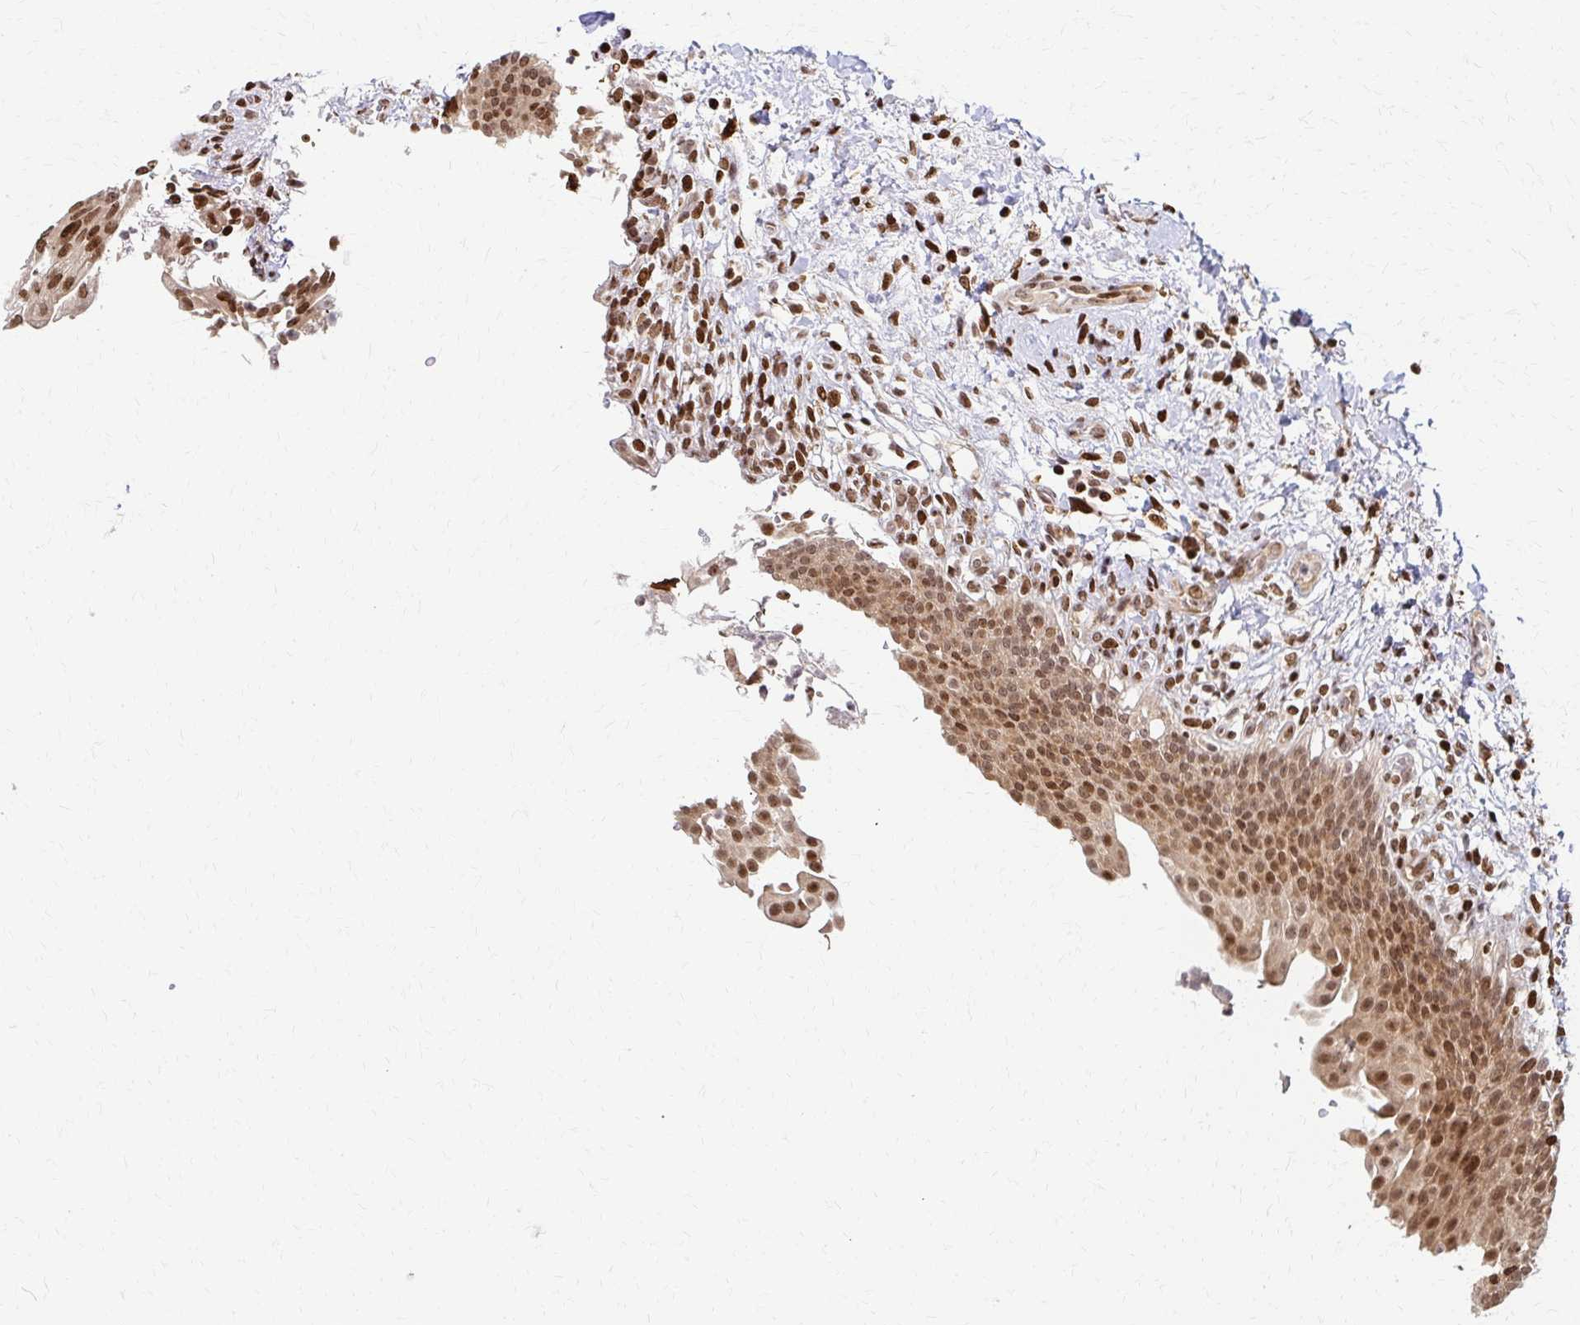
{"staining": {"intensity": "moderate", "quantity": ">75%", "location": "nuclear"}, "tissue": "urinary bladder", "cell_type": "Urothelial cells", "image_type": "normal", "snomed": [{"axis": "morphology", "description": "Normal tissue, NOS"}, {"axis": "topography", "description": "Urinary bladder"}, {"axis": "topography", "description": "Peripheral nerve tissue"}], "caption": "The immunohistochemical stain highlights moderate nuclear positivity in urothelial cells of unremarkable urinary bladder.", "gene": "PSMD7", "patient": {"sex": "female", "age": 60}}